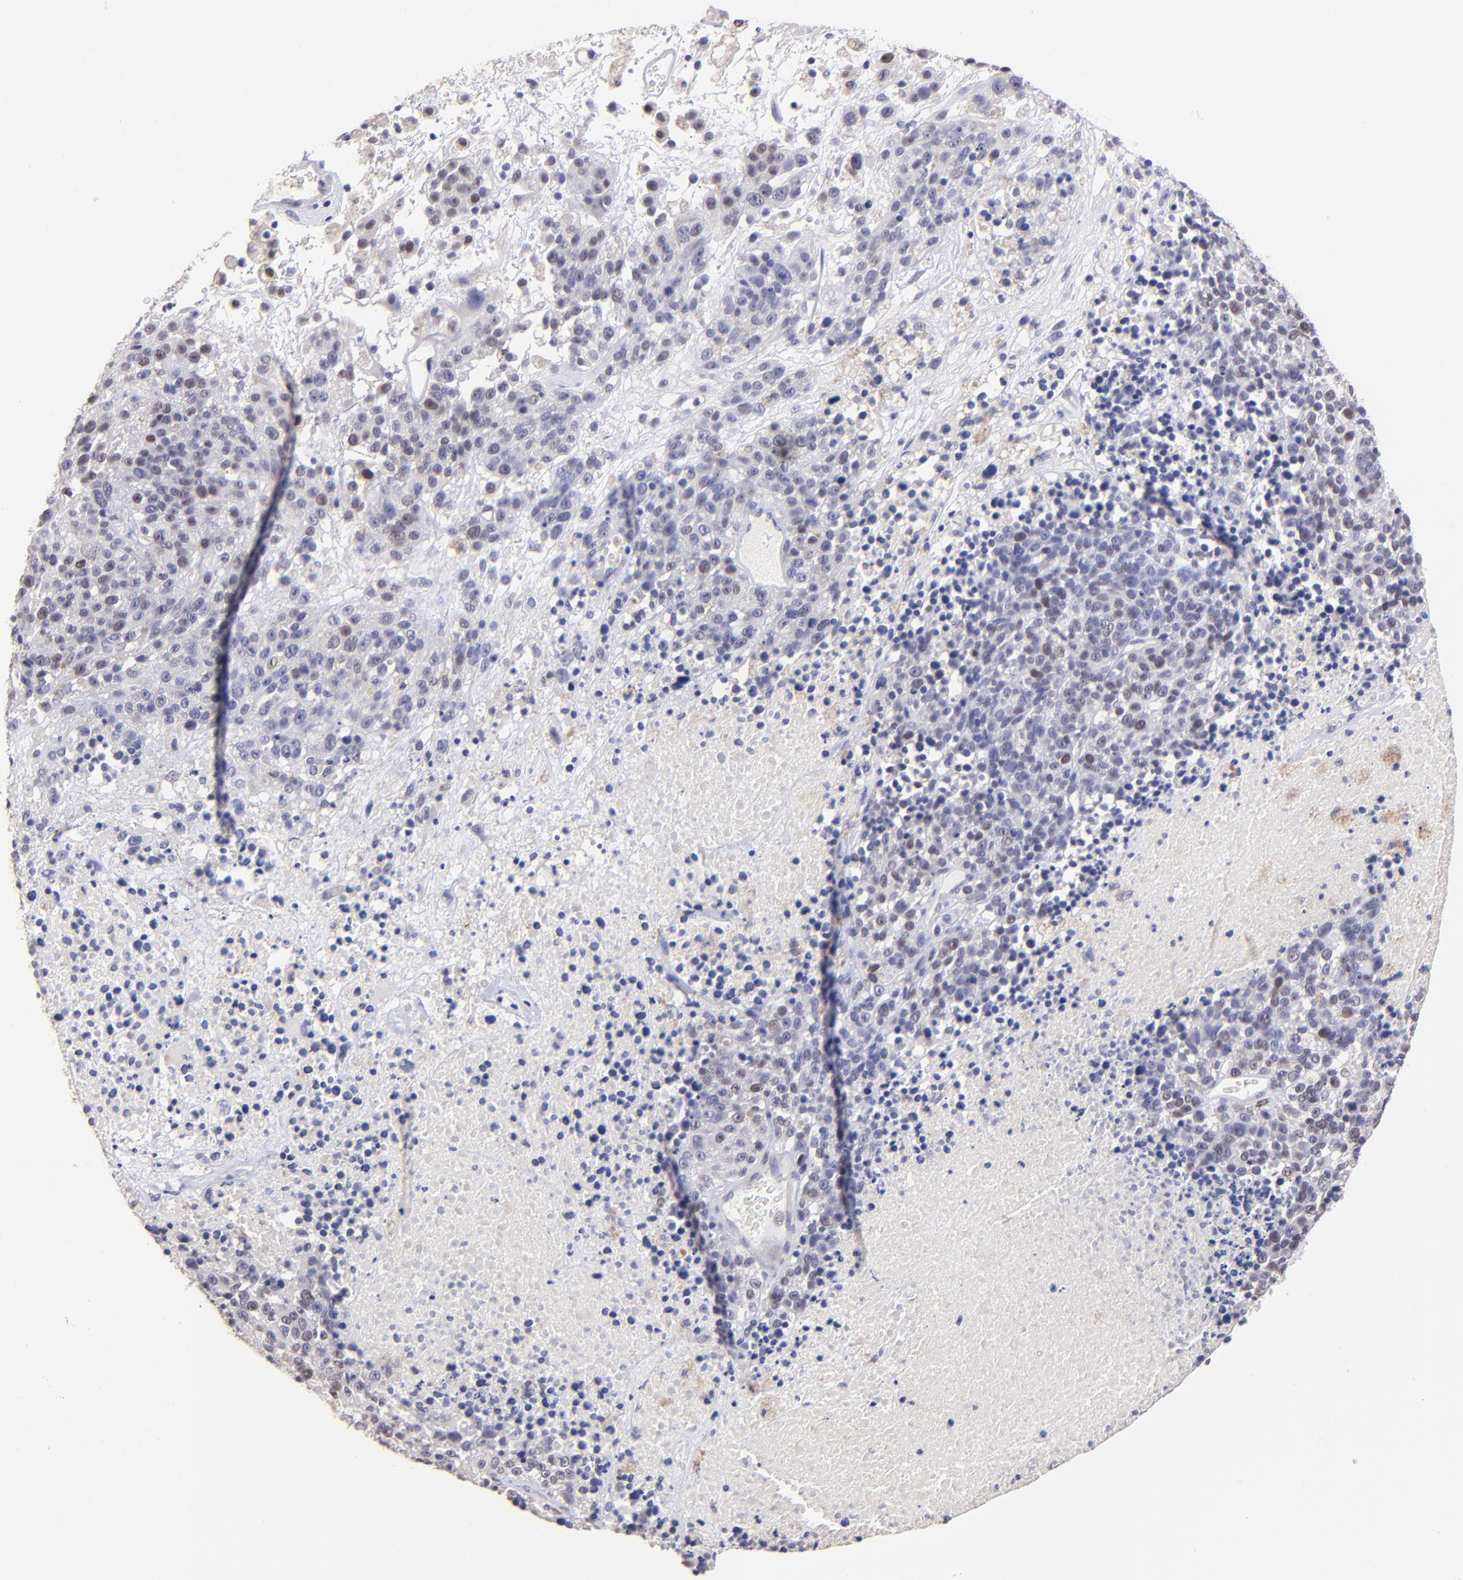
{"staining": {"intensity": "weak", "quantity": "<25%", "location": "nuclear"}, "tissue": "melanoma", "cell_type": "Tumor cells", "image_type": "cancer", "snomed": [{"axis": "morphology", "description": "Malignant melanoma, Metastatic site"}, {"axis": "topography", "description": "Cerebral cortex"}], "caption": "Malignant melanoma (metastatic site) was stained to show a protein in brown. There is no significant expression in tumor cells.", "gene": "DNMT1", "patient": {"sex": "female", "age": 52}}